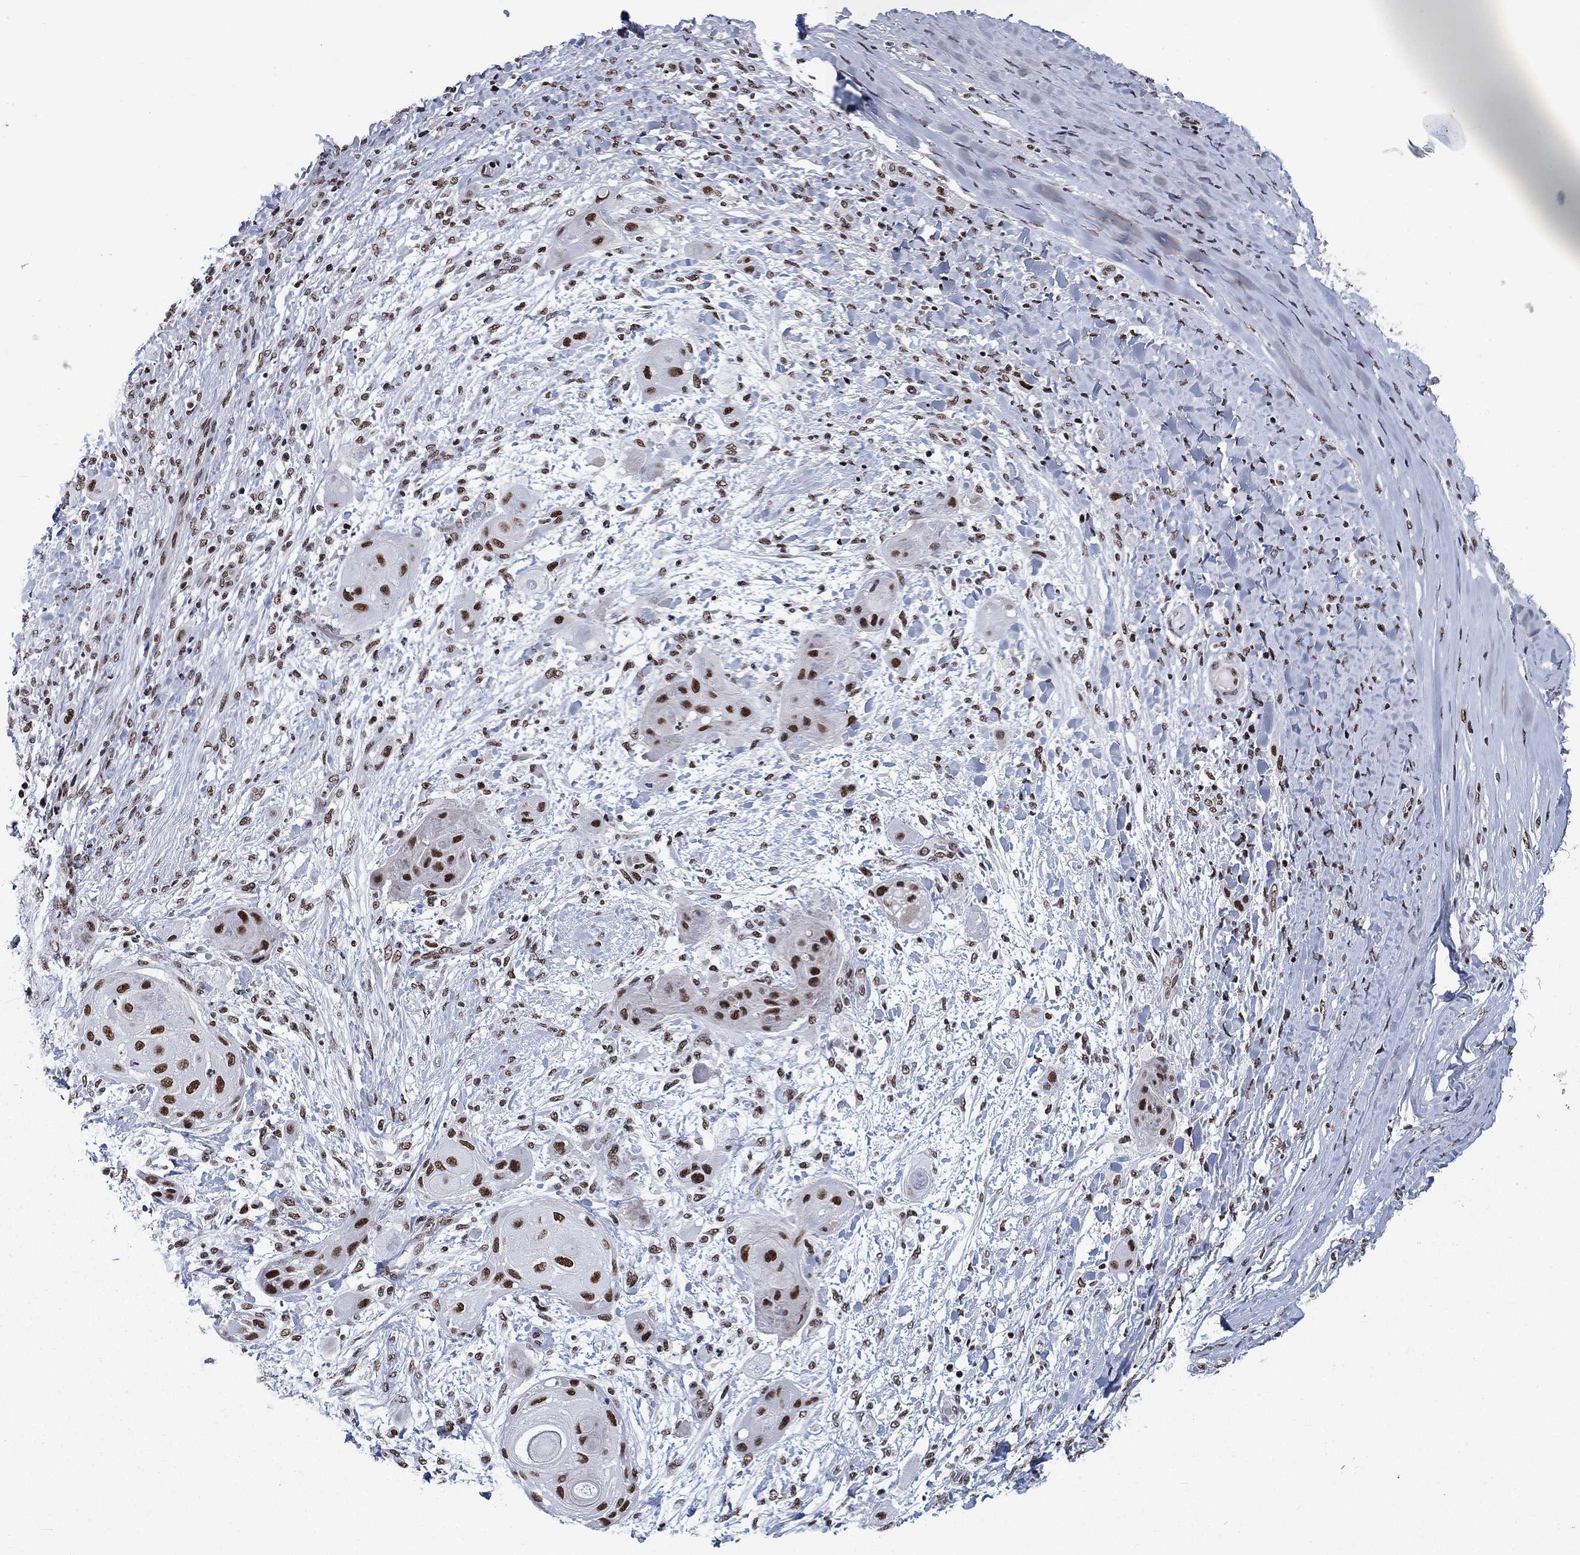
{"staining": {"intensity": "strong", "quantity": ">75%", "location": "nuclear"}, "tissue": "skin cancer", "cell_type": "Tumor cells", "image_type": "cancer", "snomed": [{"axis": "morphology", "description": "Squamous cell carcinoma, NOS"}, {"axis": "topography", "description": "Skin"}], "caption": "Tumor cells show high levels of strong nuclear staining in about >75% of cells in human skin cancer (squamous cell carcinoma). (brown staining indicates protein expression, while blue staining denotes nuclei).", "gene": "RPRD1B", "patient": {"sex": "male", "age": 62}}